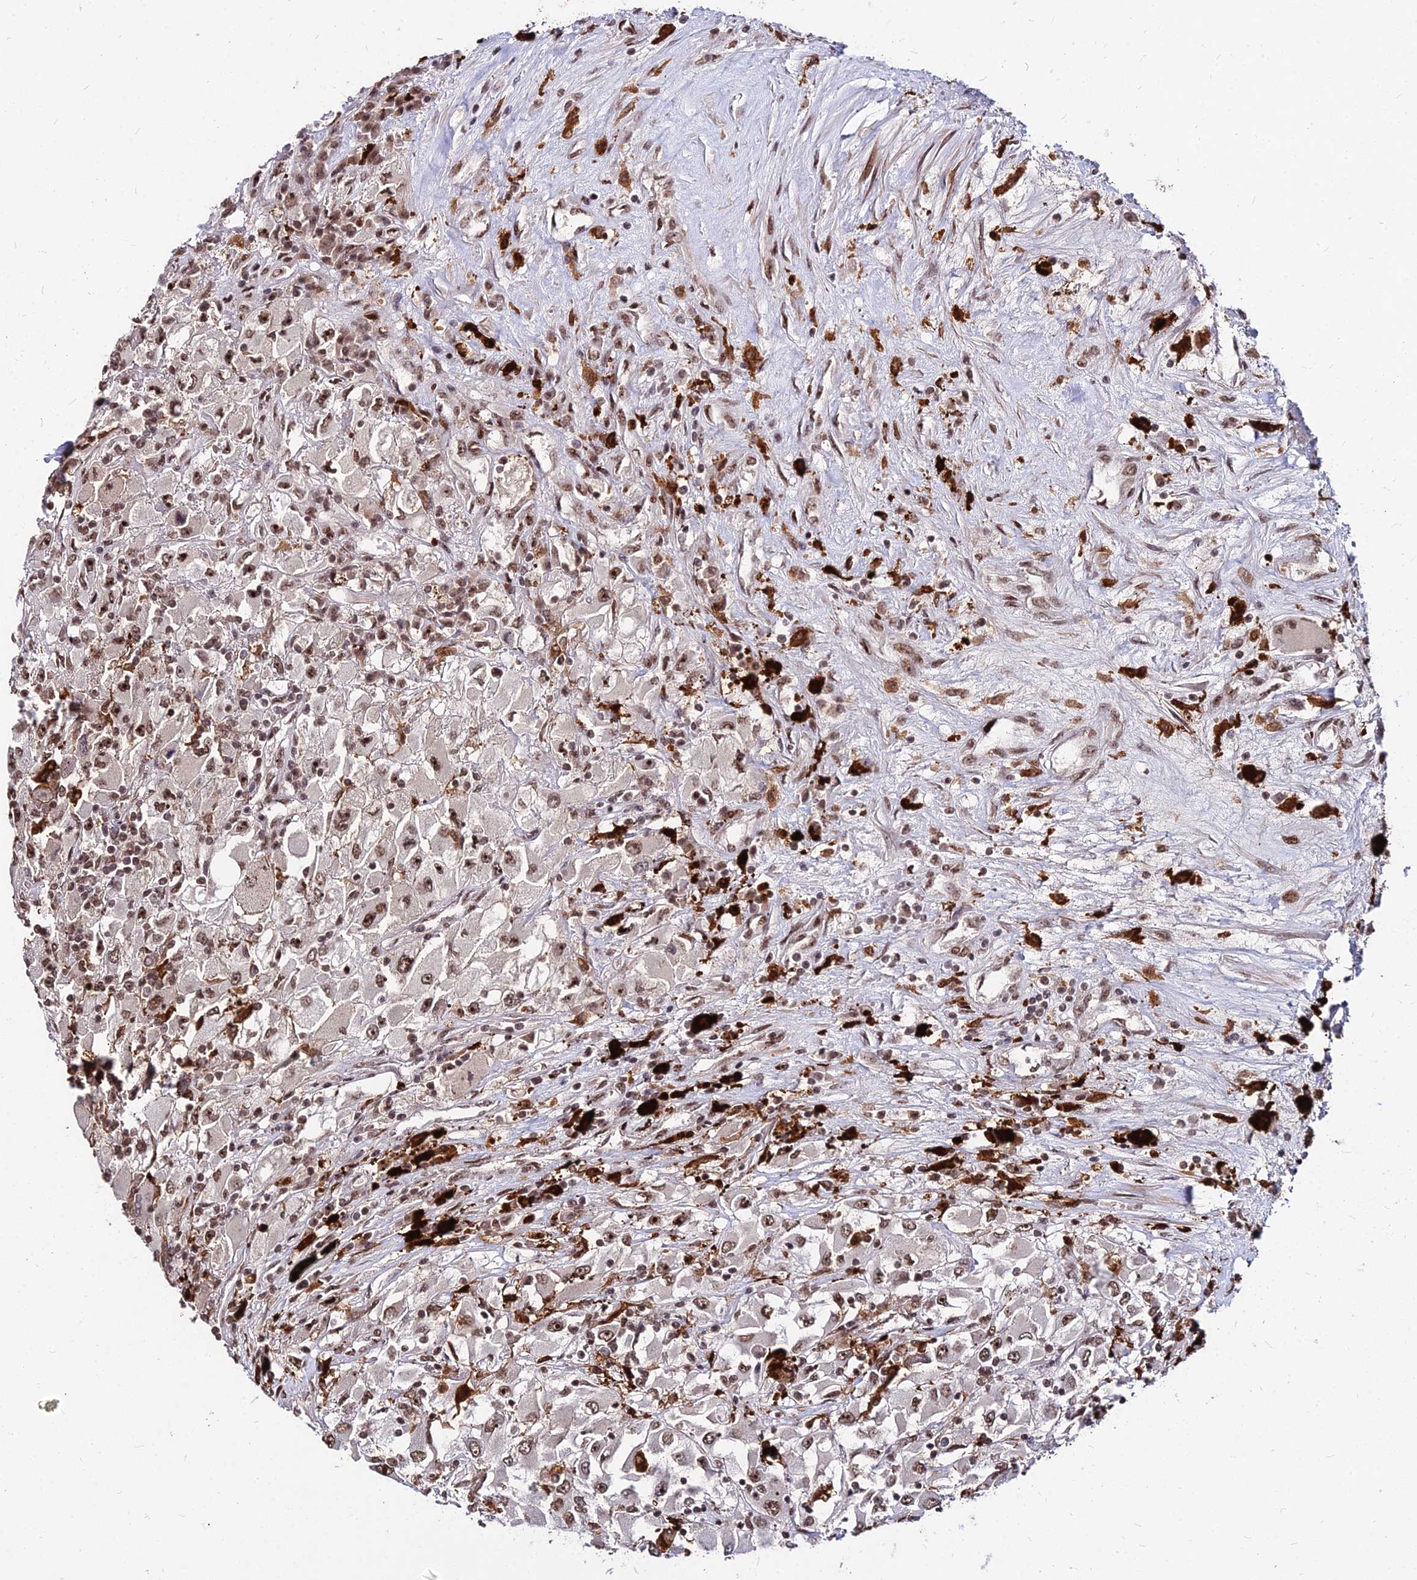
{"staining": {"intensity": "moderate", "quantity": ">75%", "location": "nuclear"}, "tissue": "renal cancer", "cell_type": "Tumor cells", "image_type": "cancer", "snomed": [{"axis": "morphology", "description": "Adenocarcinoma, NOS"}, {"axis": "topography", "description": "Kidney"}], "caption": "Immunohistochemical staining of renal cancer displays medium levels of moderate nuclear positivity in approximately >75% of tumor cells.", "gene": "ZBED4", "patient": {"sex": "female", "age": 52}}